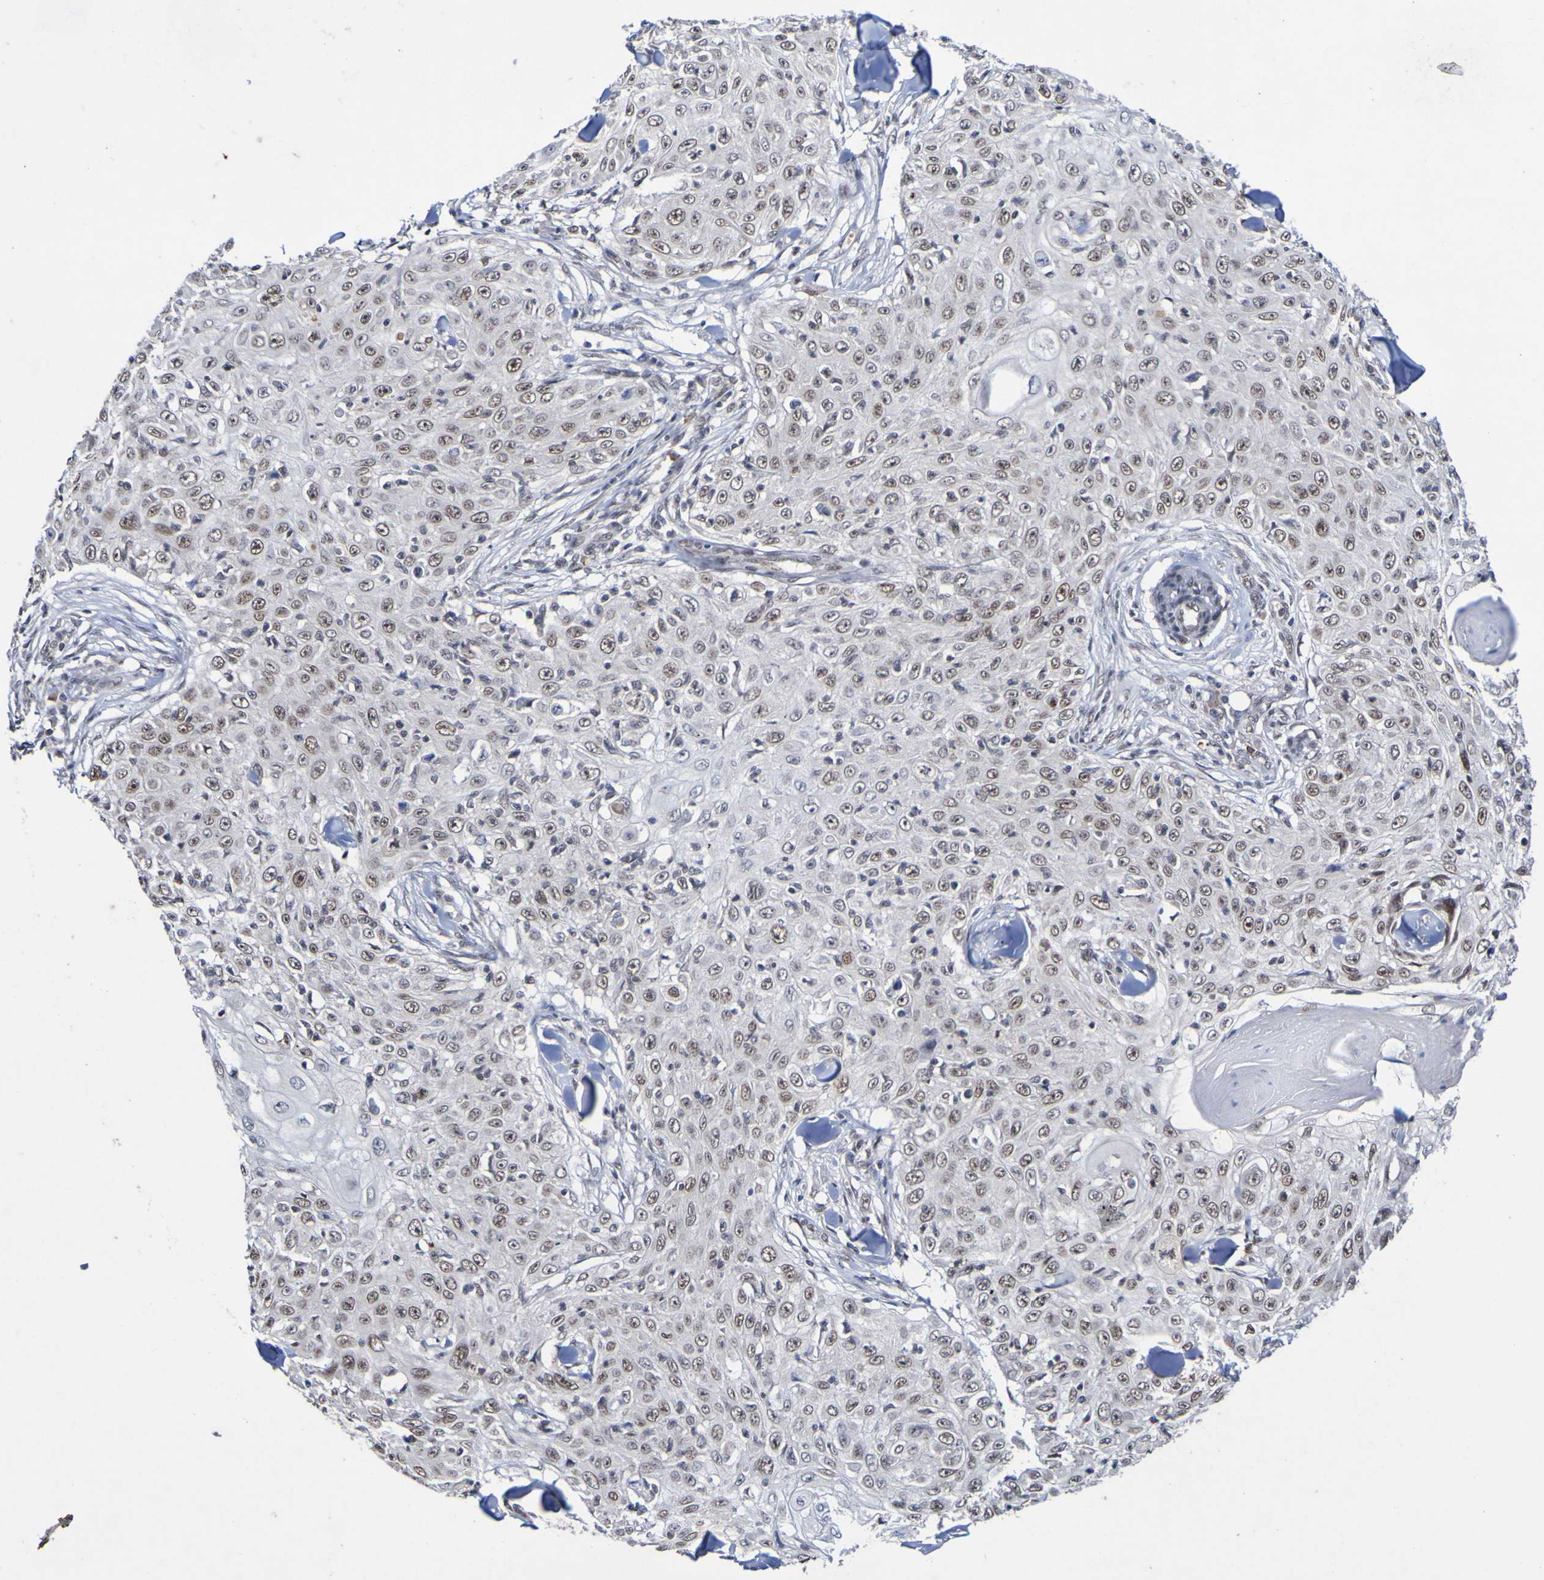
{"staining": {"intensity": "moderate", "quantity": "25%-75%", "location": "nuclear"}, "tissue": "skin cancer", "cell_type": "Tumor cells", "image_type": "cancer", "snomed": [{"axis": "morphology", "description": "Squamous cell carcinoma, NOS"}, {"axis": "topography", "description": "Skin"}], "caption": "A brown stain labels moderate nuclear expression of a protein in human skin cancer (squamous cell carcinoma) tumor cells.", "gene": "PCGF1", "patient": {"sex": "male", "age": 86}}